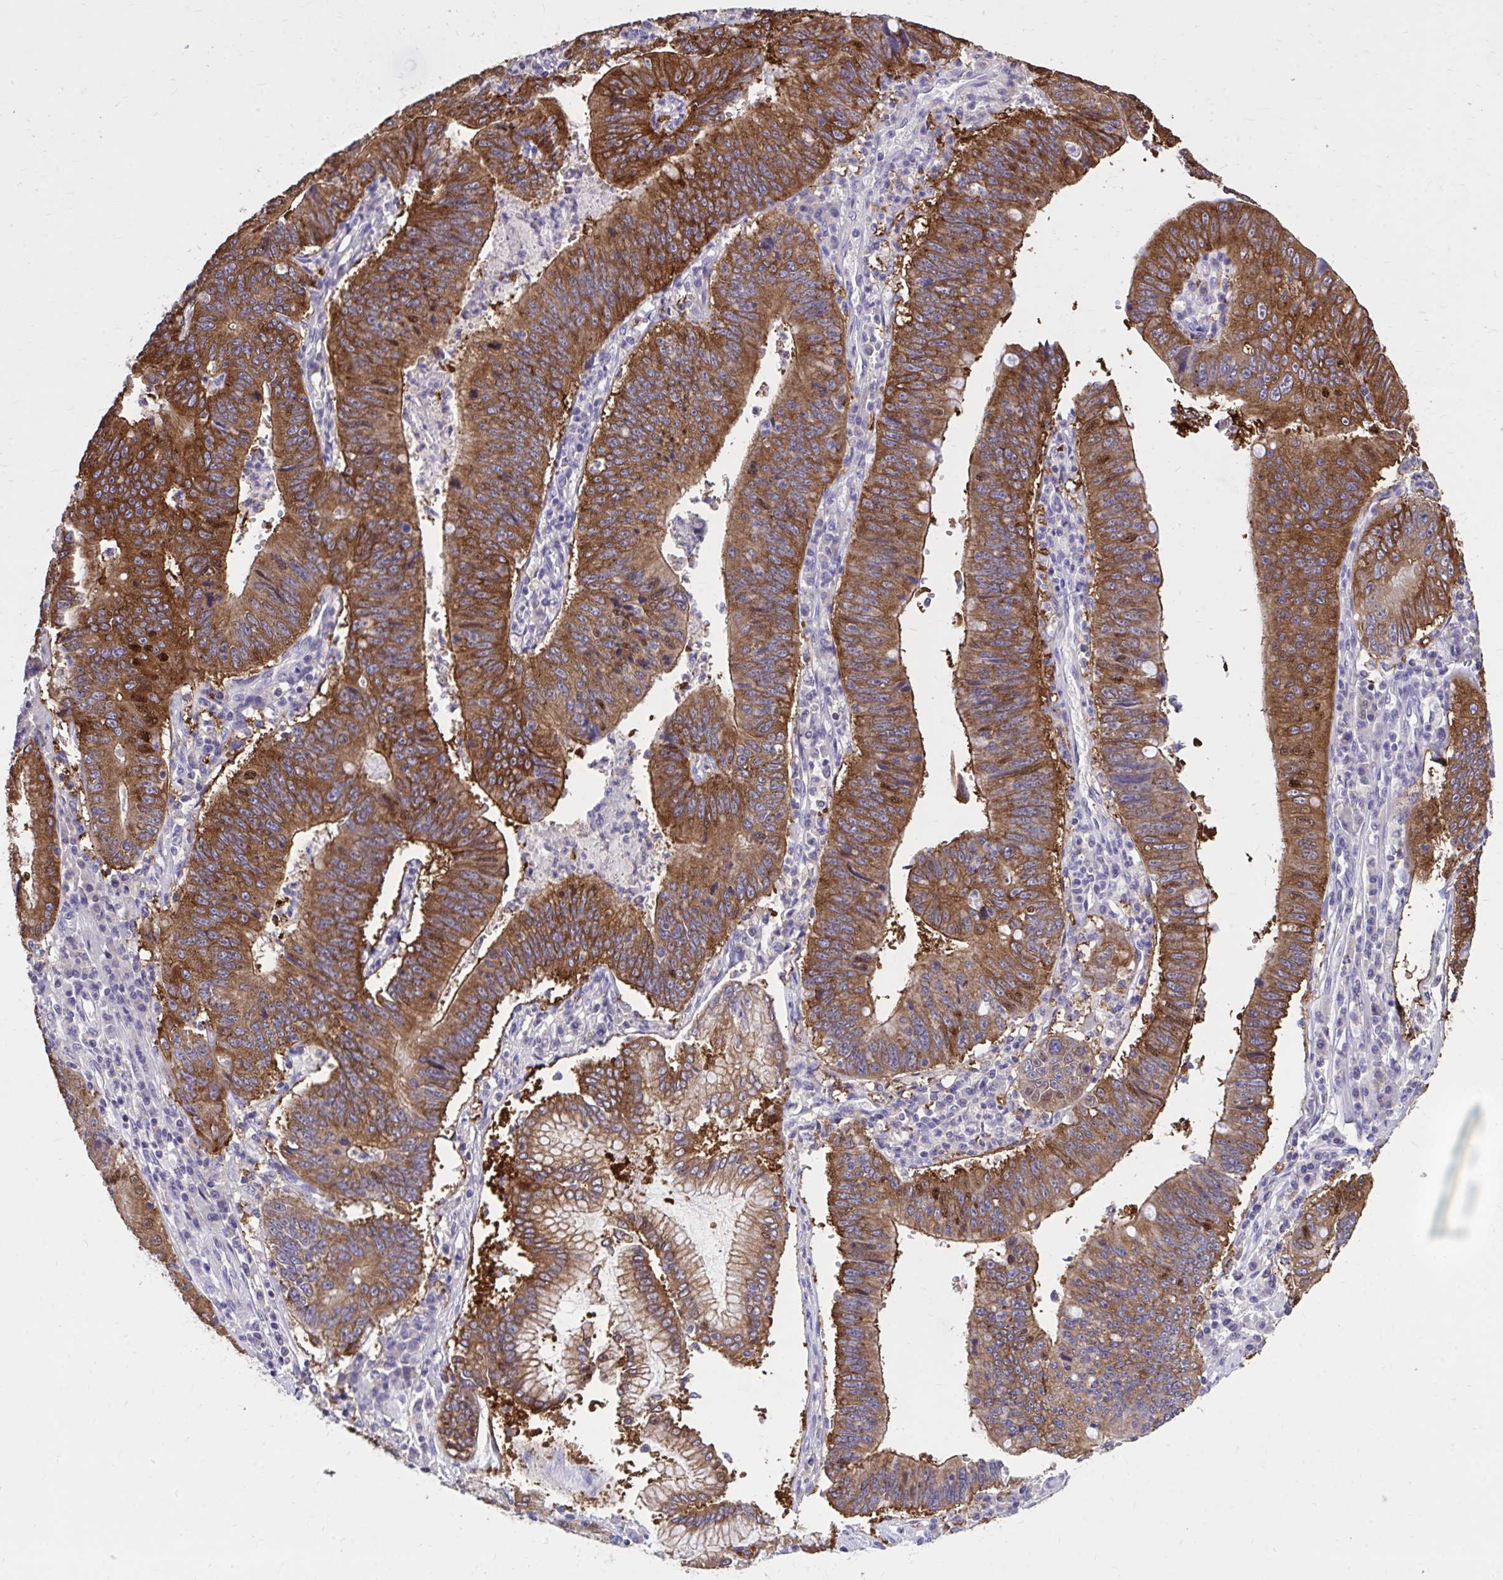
{"staining": {"intensity": "strong", "quantity": ">75%", "location": "cytoplasmic/membranous"}, "tissue": "stomach cancer", "cell_type": "Tumor cells", "image_type": "cancer", "snomed": [{"axis": "morphology", "description": "Adenocarcinoma, NOS"}, {"axis": "topography", "description": "Stomach"}], "caption": "A micrograph of human stomach cancer (adenocarcinoma) stained for a protein demonstrates strong cytoplasmic/membranous brown staining in tumor cells.", "gene": "EPB41L1", "patient": {"sex": "male", "age": 59}}